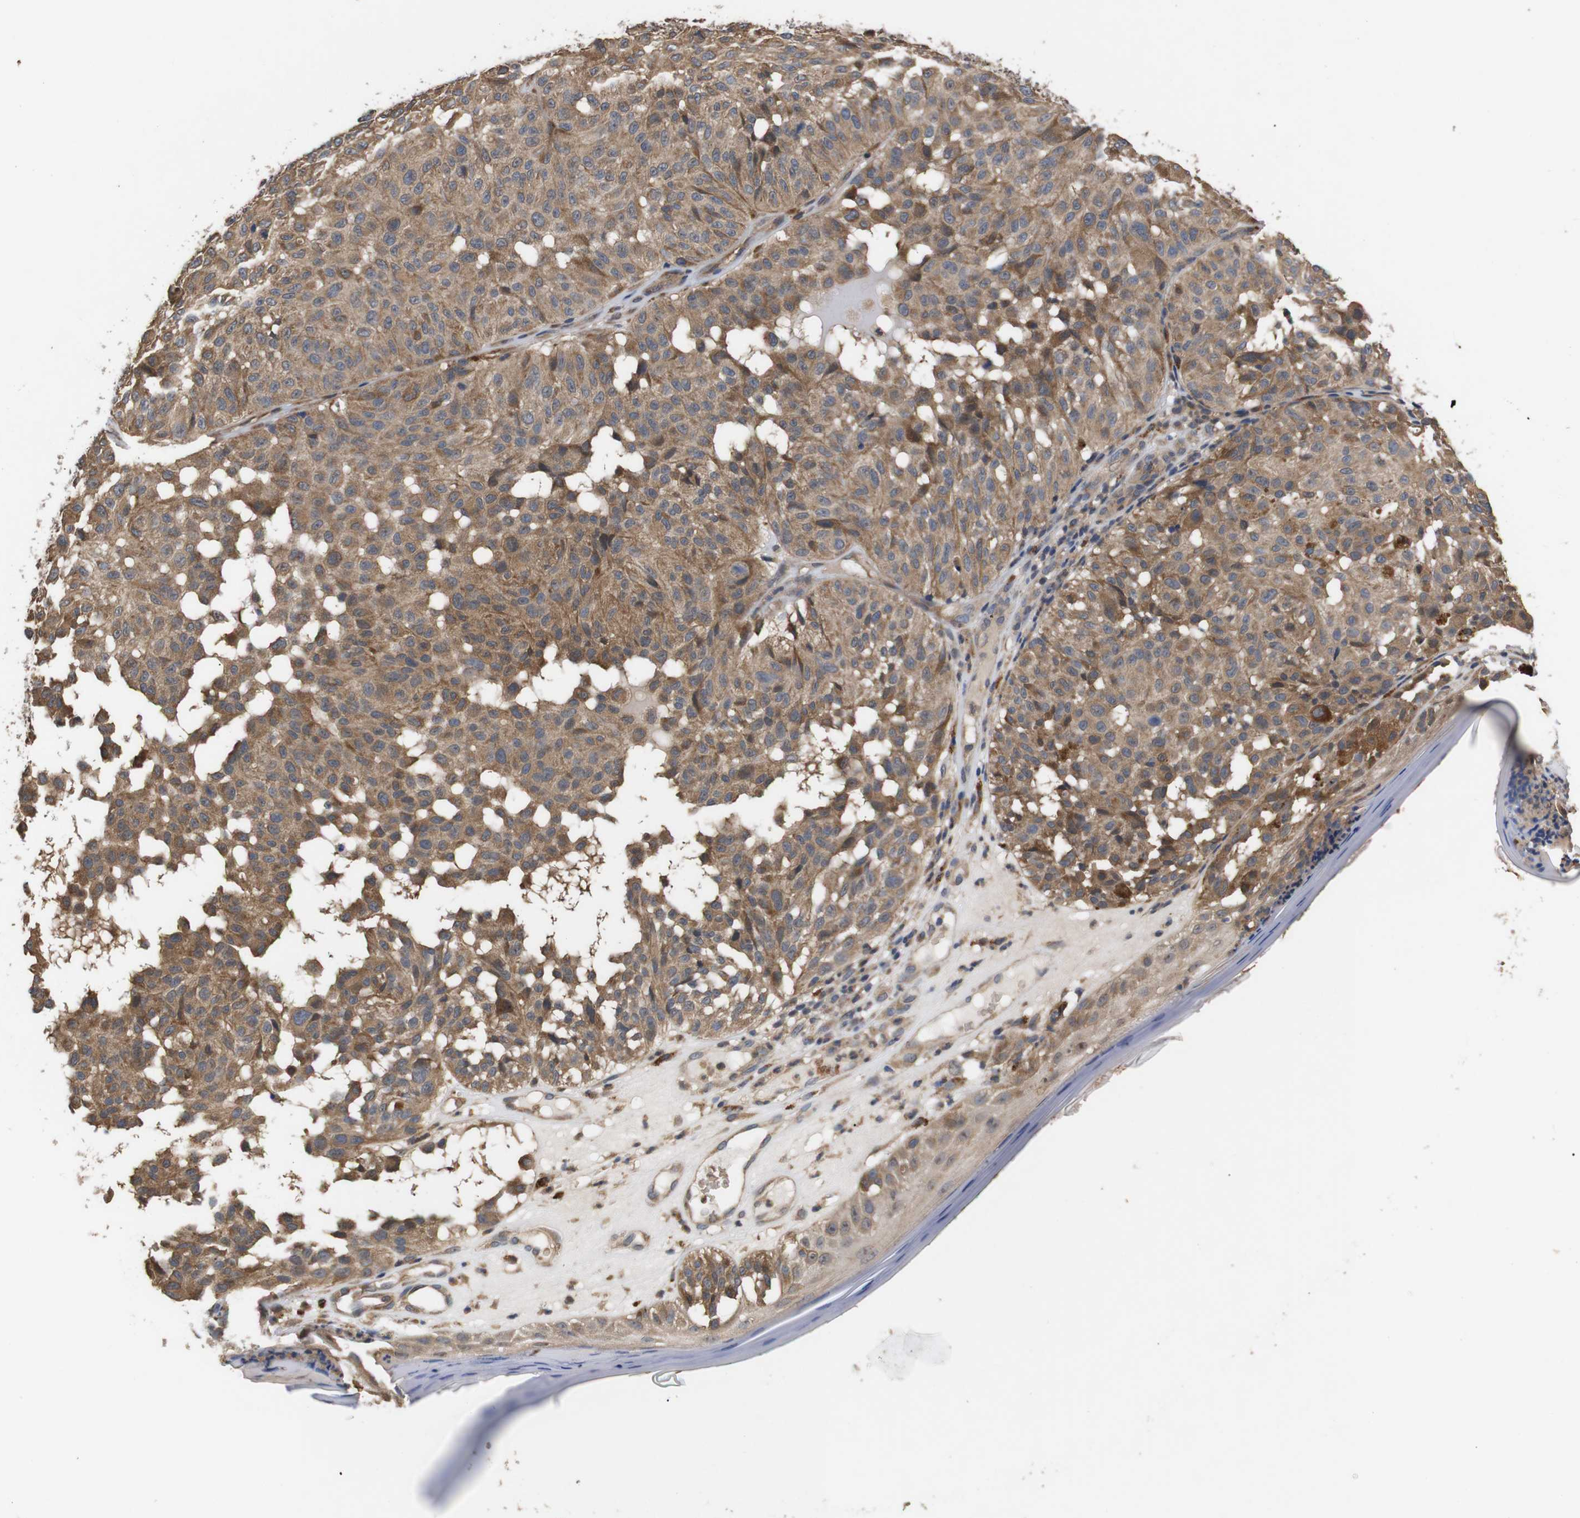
{"staining": {"intensity": "moderate", "quantity": ">75%", "location": "cytoplasmic/membranous"}, "tissue": "melanoma", "cell_type": "Tumor cells", "image_type": "cancer", "snomed": [{"axis": "morphology", "description": "Malignant melanoma, NOS"}, {"axis": "topography", "description": "Skin"}], "caption": "The immunohistochemical stain labels moderate cytoplasmic/membranous staining in tumor cells of malignant melanoma tissue. Ihc stains the protein of interest in brown and the nuclei are stained blue.", "gene": "DDR1", "patient": {"sex": "female", "age": 46}}